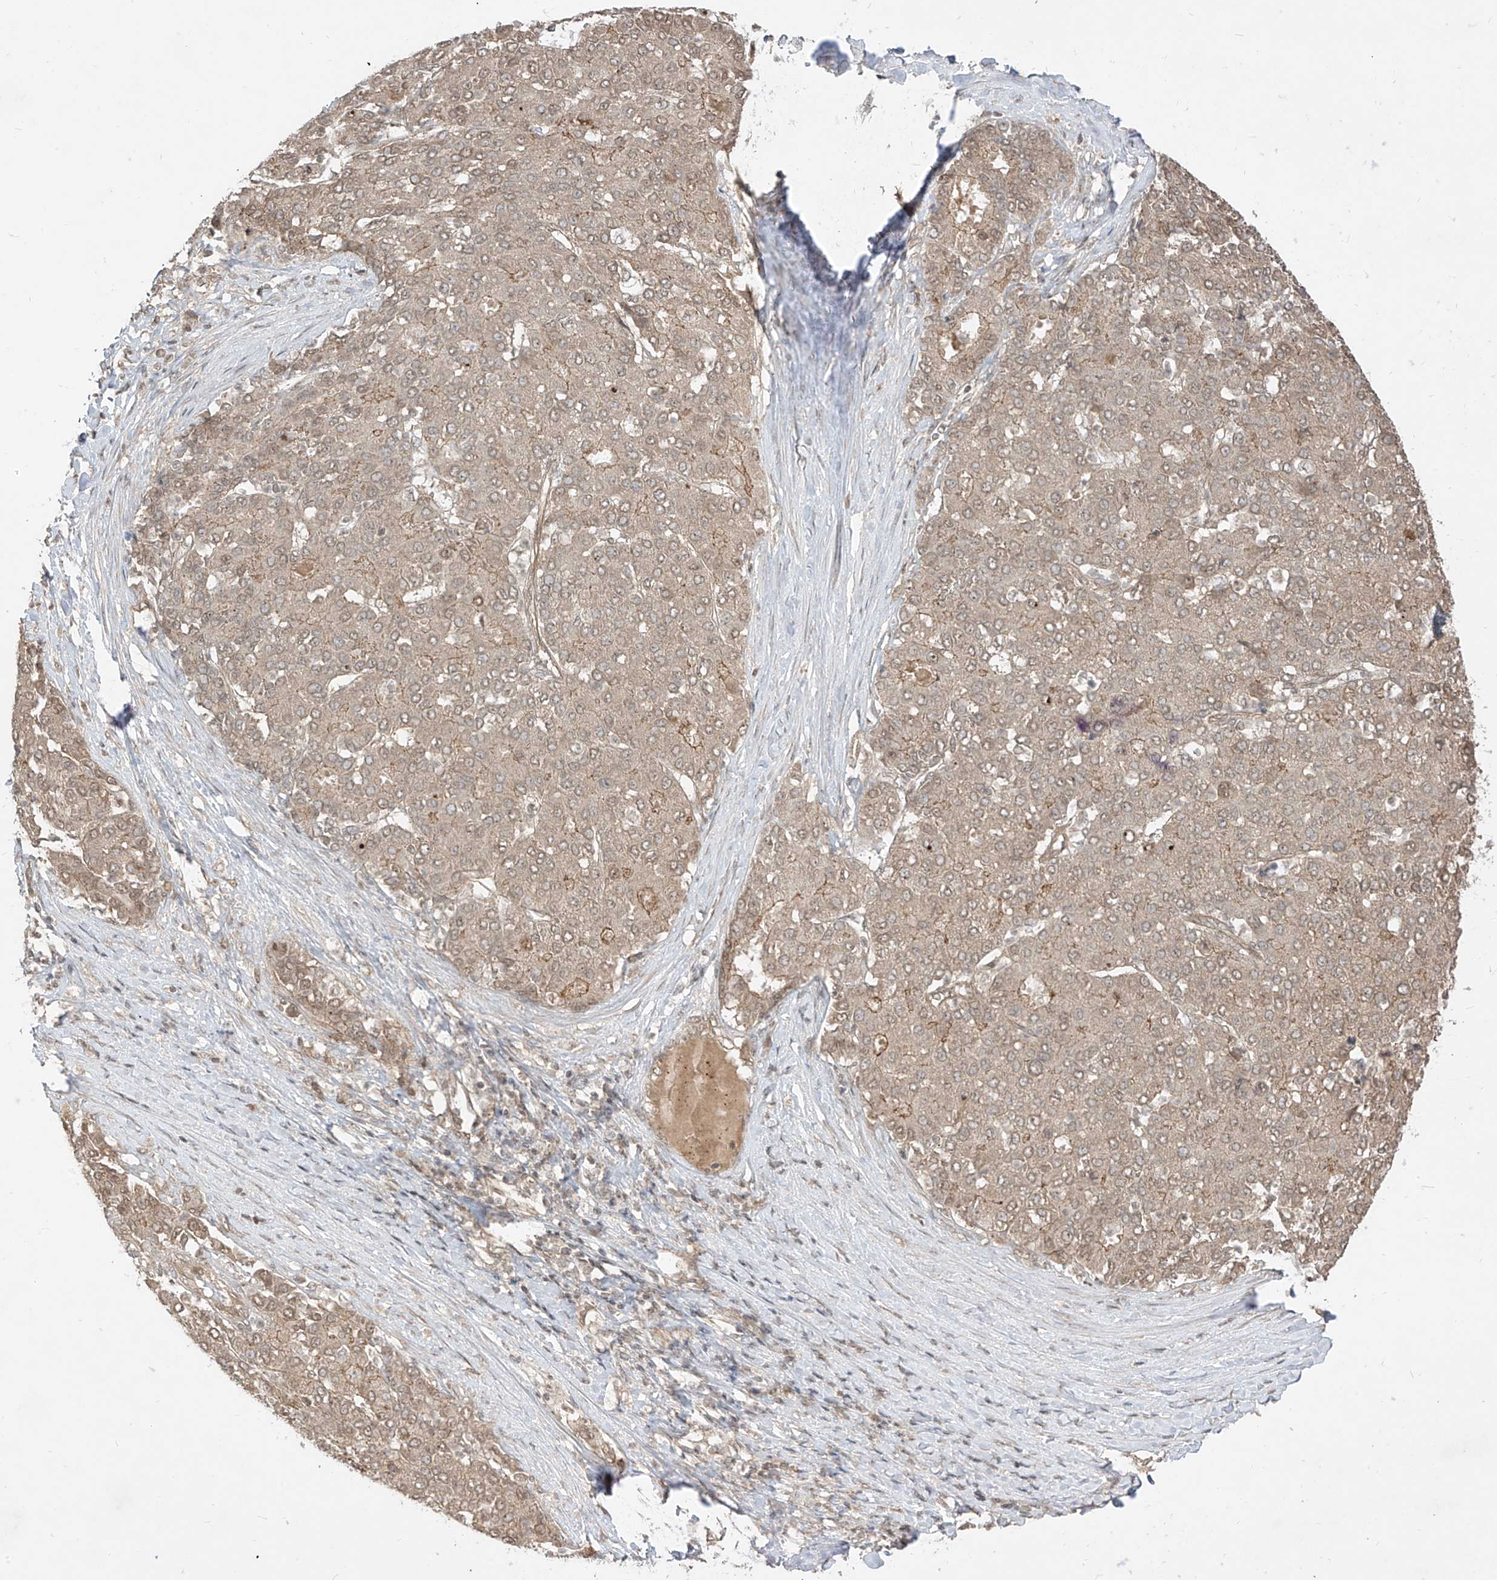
{"staining": {"intensity": "weak", "quantity": "25%-75%", "location": "cytoplasmic/membranous"}, "tissue": "liver cancer", "cell_type": "Tumor cells", "image_type": "cancer", "snomed": [{"axis": "morphology", "description": "Carcinoma, Hepatocellular, NOS"}, {"axis": "topography", "description": "Liver"}], "caption": "A histopathology image of hepatocellular carcinoma (liver) stained for a protein reveals weak cytoplasmic/membranous brown staining in tumor cells. Using DAB (3,3'-diaminobenzidine) (brown) and hematoxylin (blue) stains, captured at high magnification using brightfield microscopy.", "gene": "LCOR", "patient": {"sex": "male", "age": 65}}